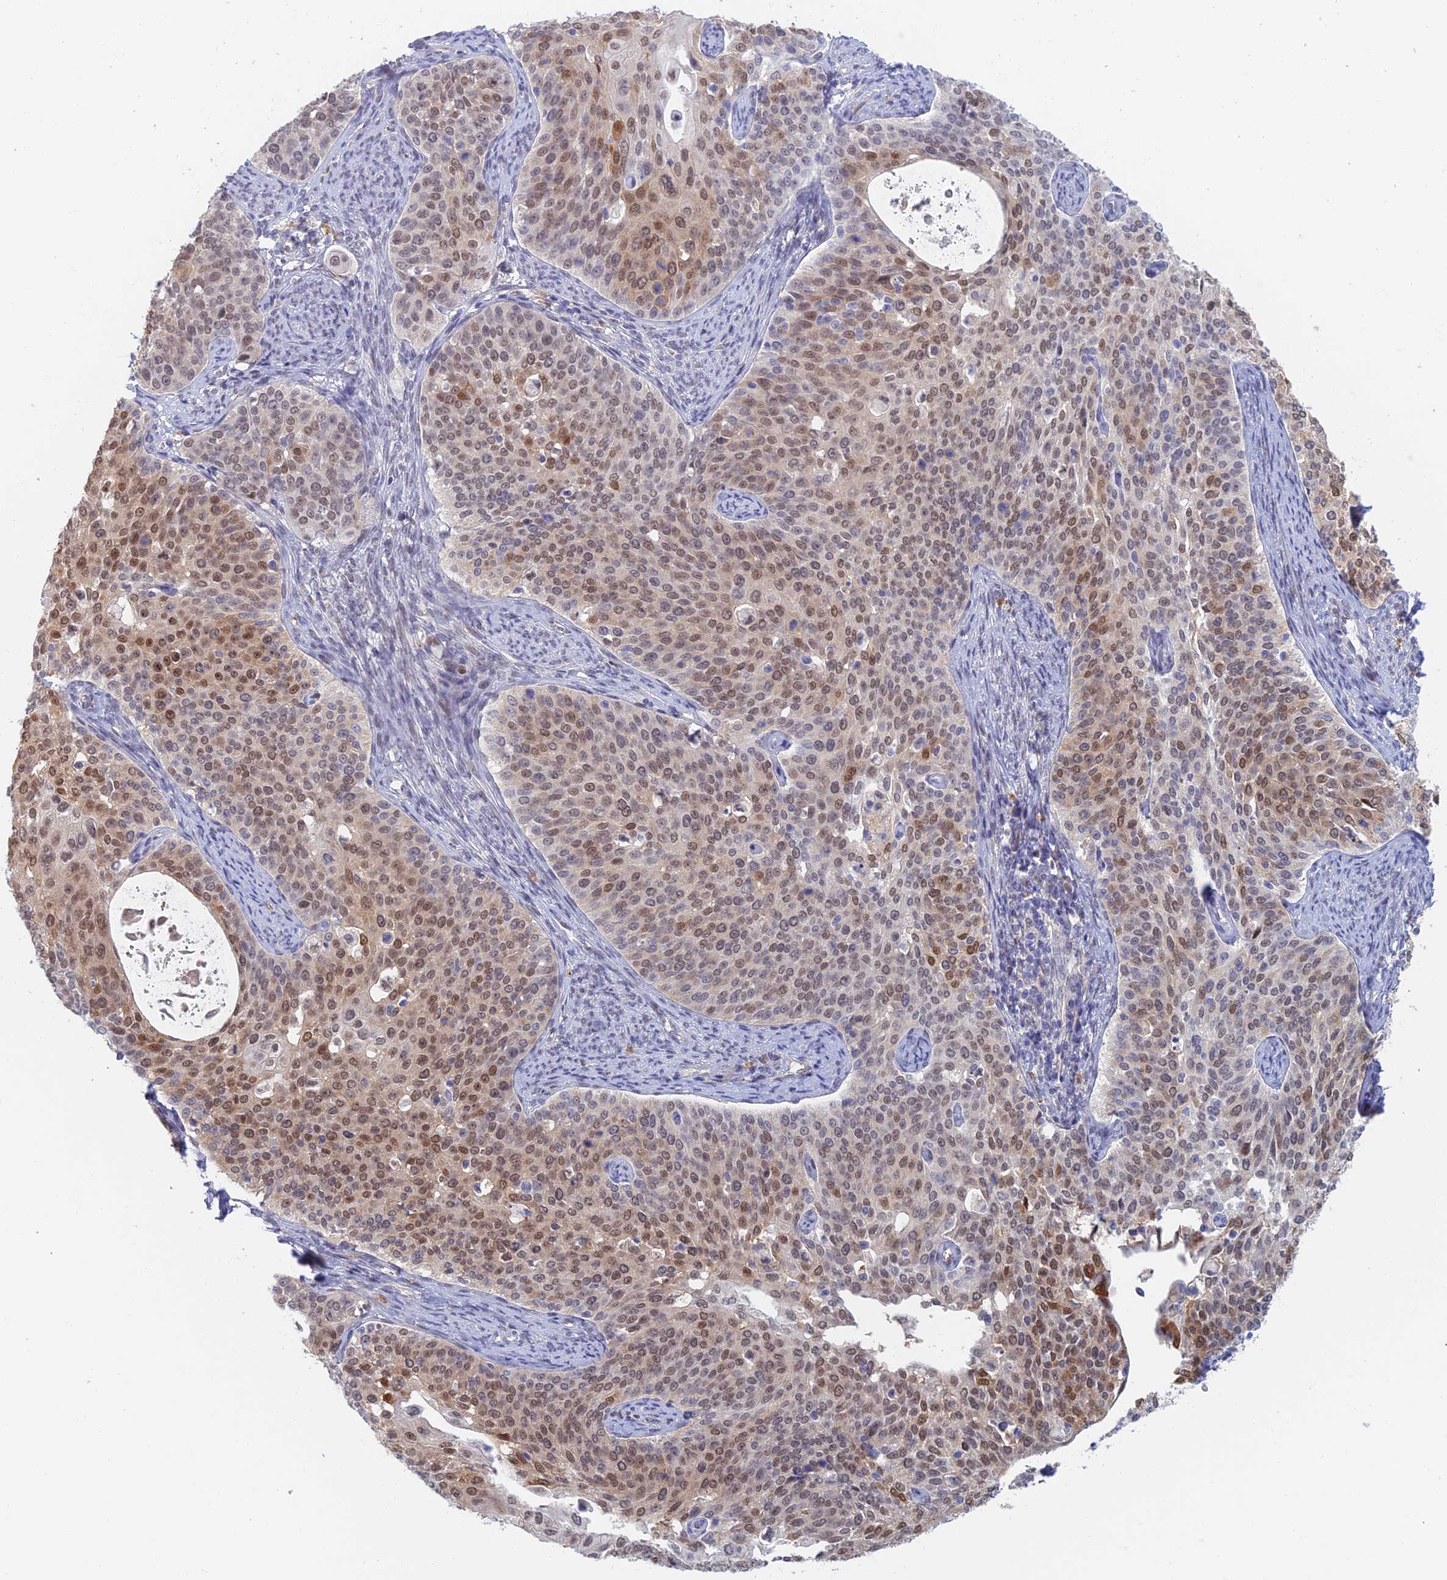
{"staining": {"intensity": "moderate", "quantity": "25%-75%", "location": "nuclear"}, "tissue": "cervical cancer", "cell_type": "Tumor cells", "image_type": "cancer", "snomed": [{"axis": "morphology", "description": "Squamous cell carcinoma, NOS"}, {"axis": "topography", "description": "Cervix"}], "caption": "Moderate nuclear protein staining is present in about 25%-75% of tumor cells in squamous cell carcinoma (cervical). (DAB = brown stain, brightfield microscopy at high magnification).", "gene": "ZUP1", "patient": {"sex": "female", "age": 44}}